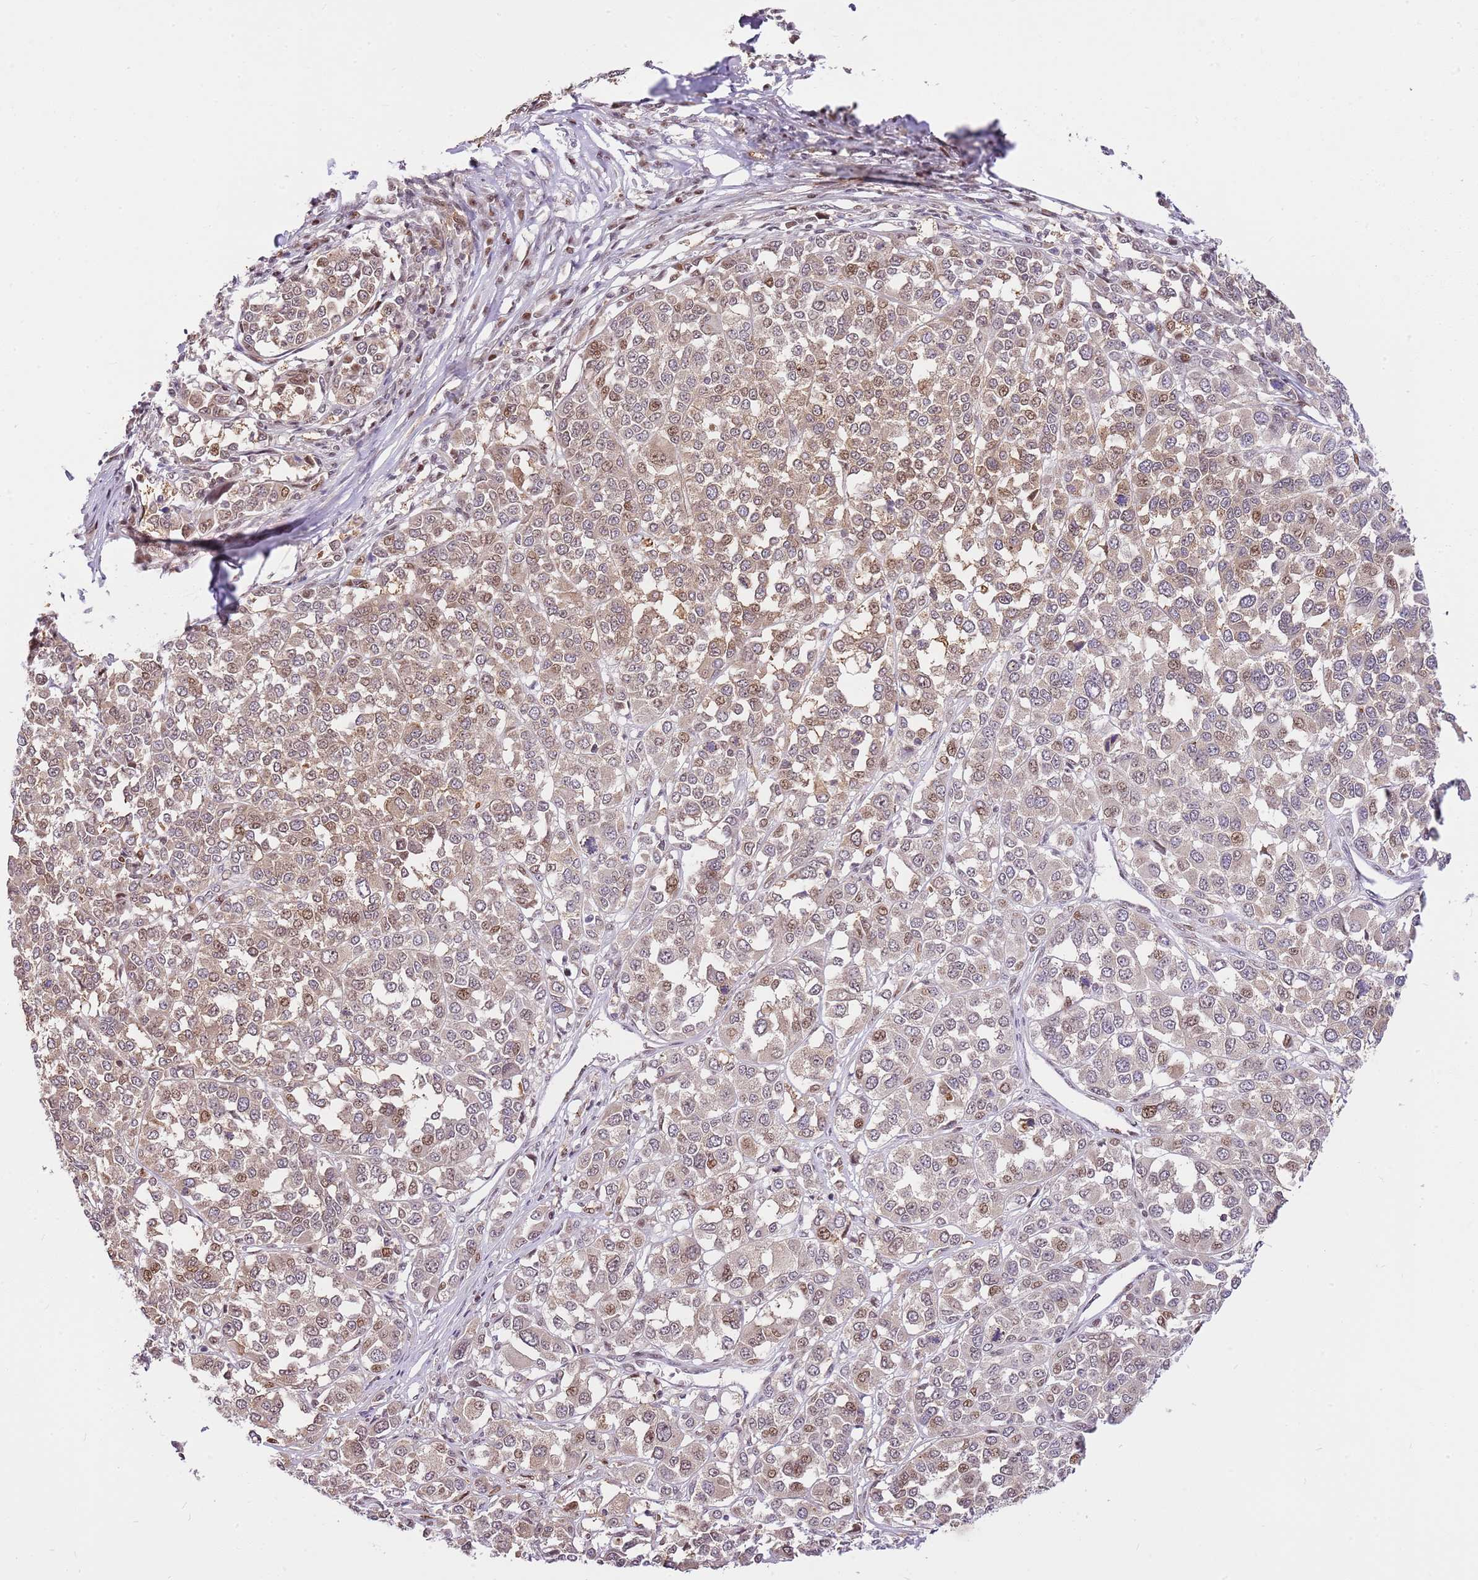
{"staining": {"intensity": "moderate", "quantity": "25%-75%", "location": "cytoplasmic/membranous,nuclear"}, "tissue": "melanoma", "cell_type": "Tumor cells", "image_type": "cancer", "snomed": [{"axis": "morphology", "description": "Malignant melanoma, Metastatic site"}, {"axis": "topography", "description": "Lymph node"}], "caption": "Moderate cytoplasmic/membranous and nuclear staining for a protein is present in about 25%-75% of tumor cells of melanoma using immunohistochemistry (IHC).", "gene": "RFK", "patient": {"sex": "male", "age": 44}}